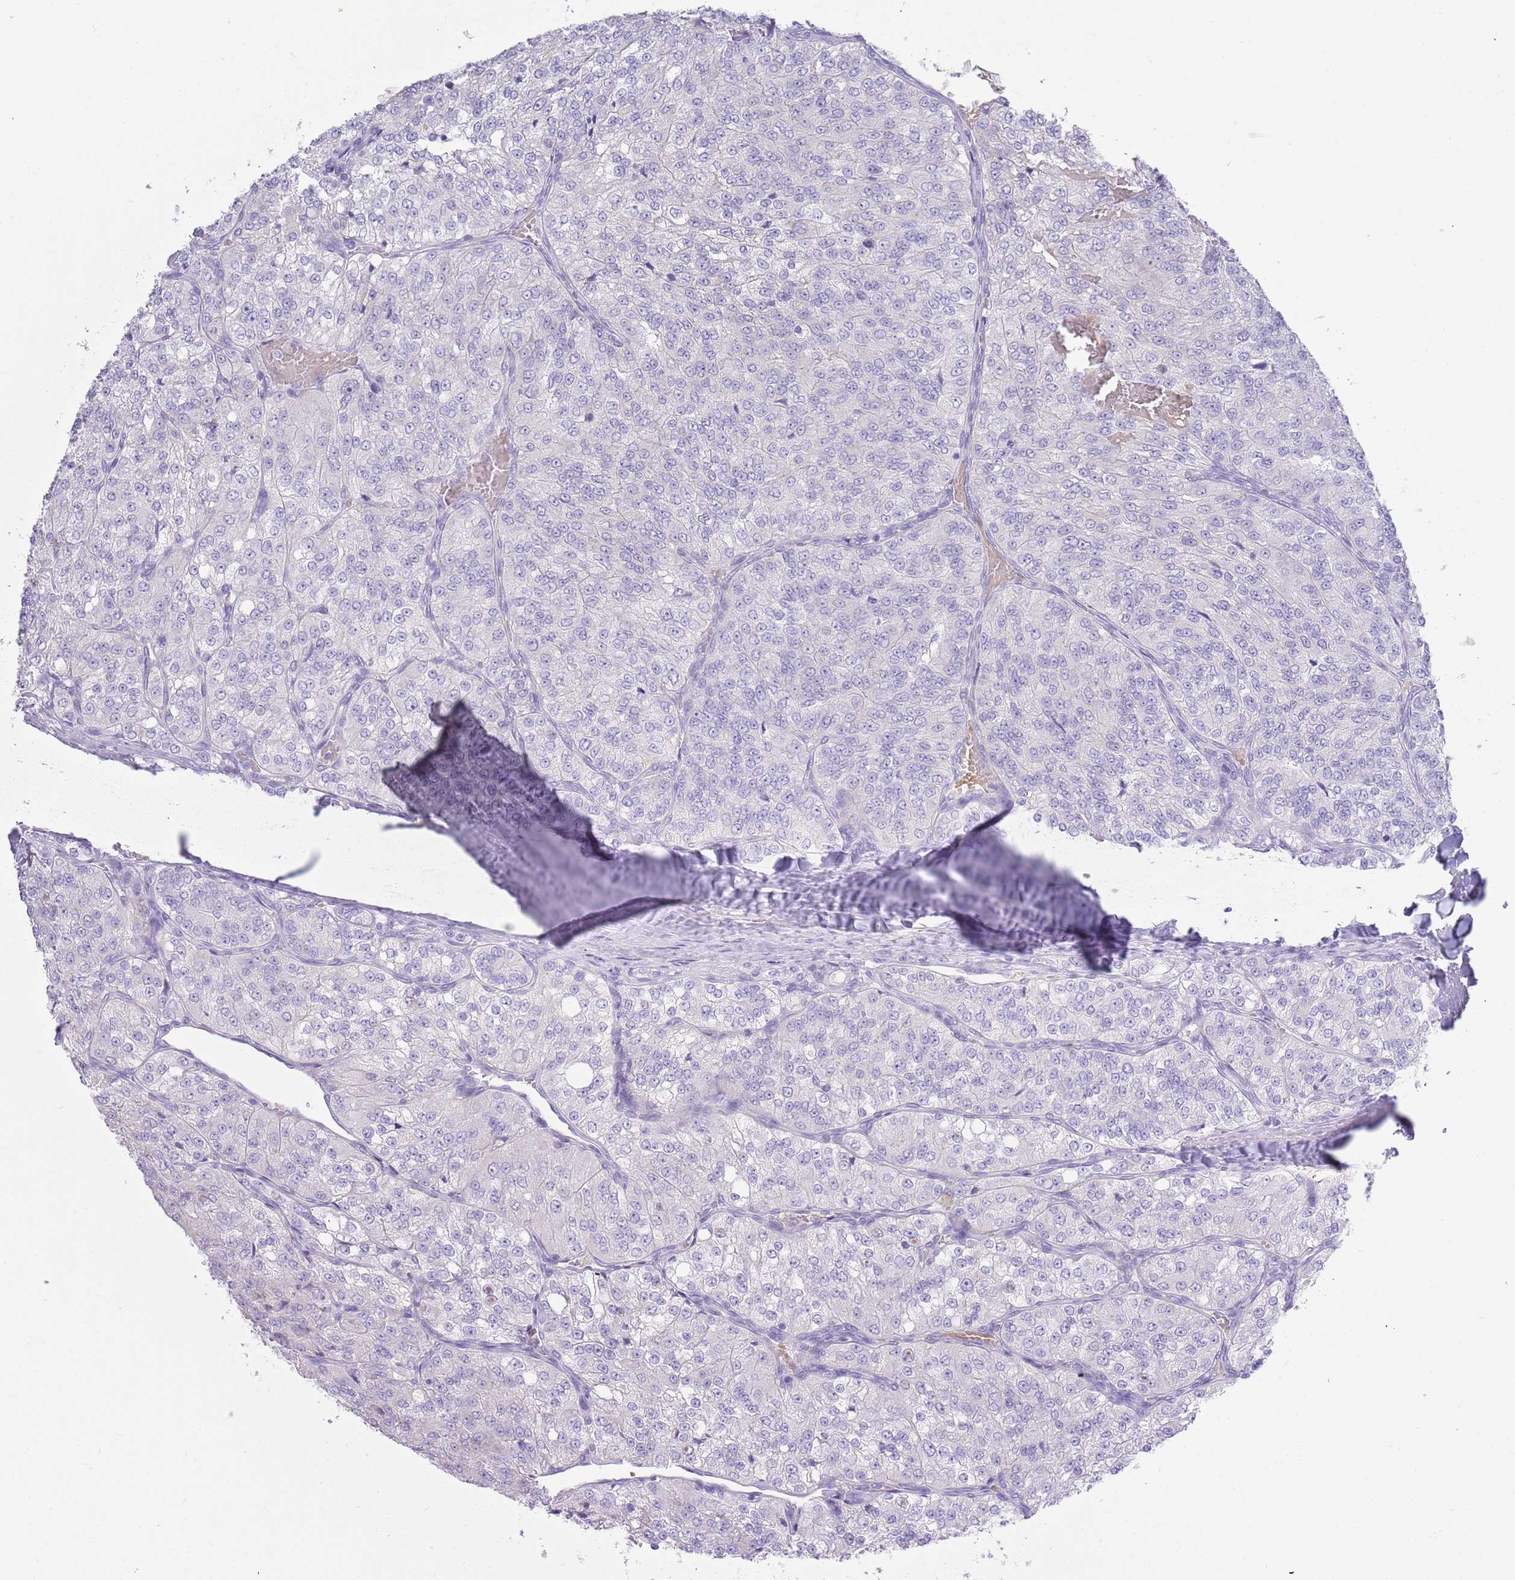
{"staining": {"intensity": "negative", "quantity": "none", "location": "none"}, "tissue": "renal cancer", "cell_type": "Tumor cells", "image_type": "cancer", "snomed": [{"axis": "morphology", "description": "Adenocarcinoma, NOS"}, {"axis": "topography", "description": "Kidney"}], "caption": "Immunohistochemical staining of renal cancer (adenocarcinoma) exhibits no significant staining in tumor cells.", "gene": "ACR", "patient": {"sex": "female", "age": 63}}